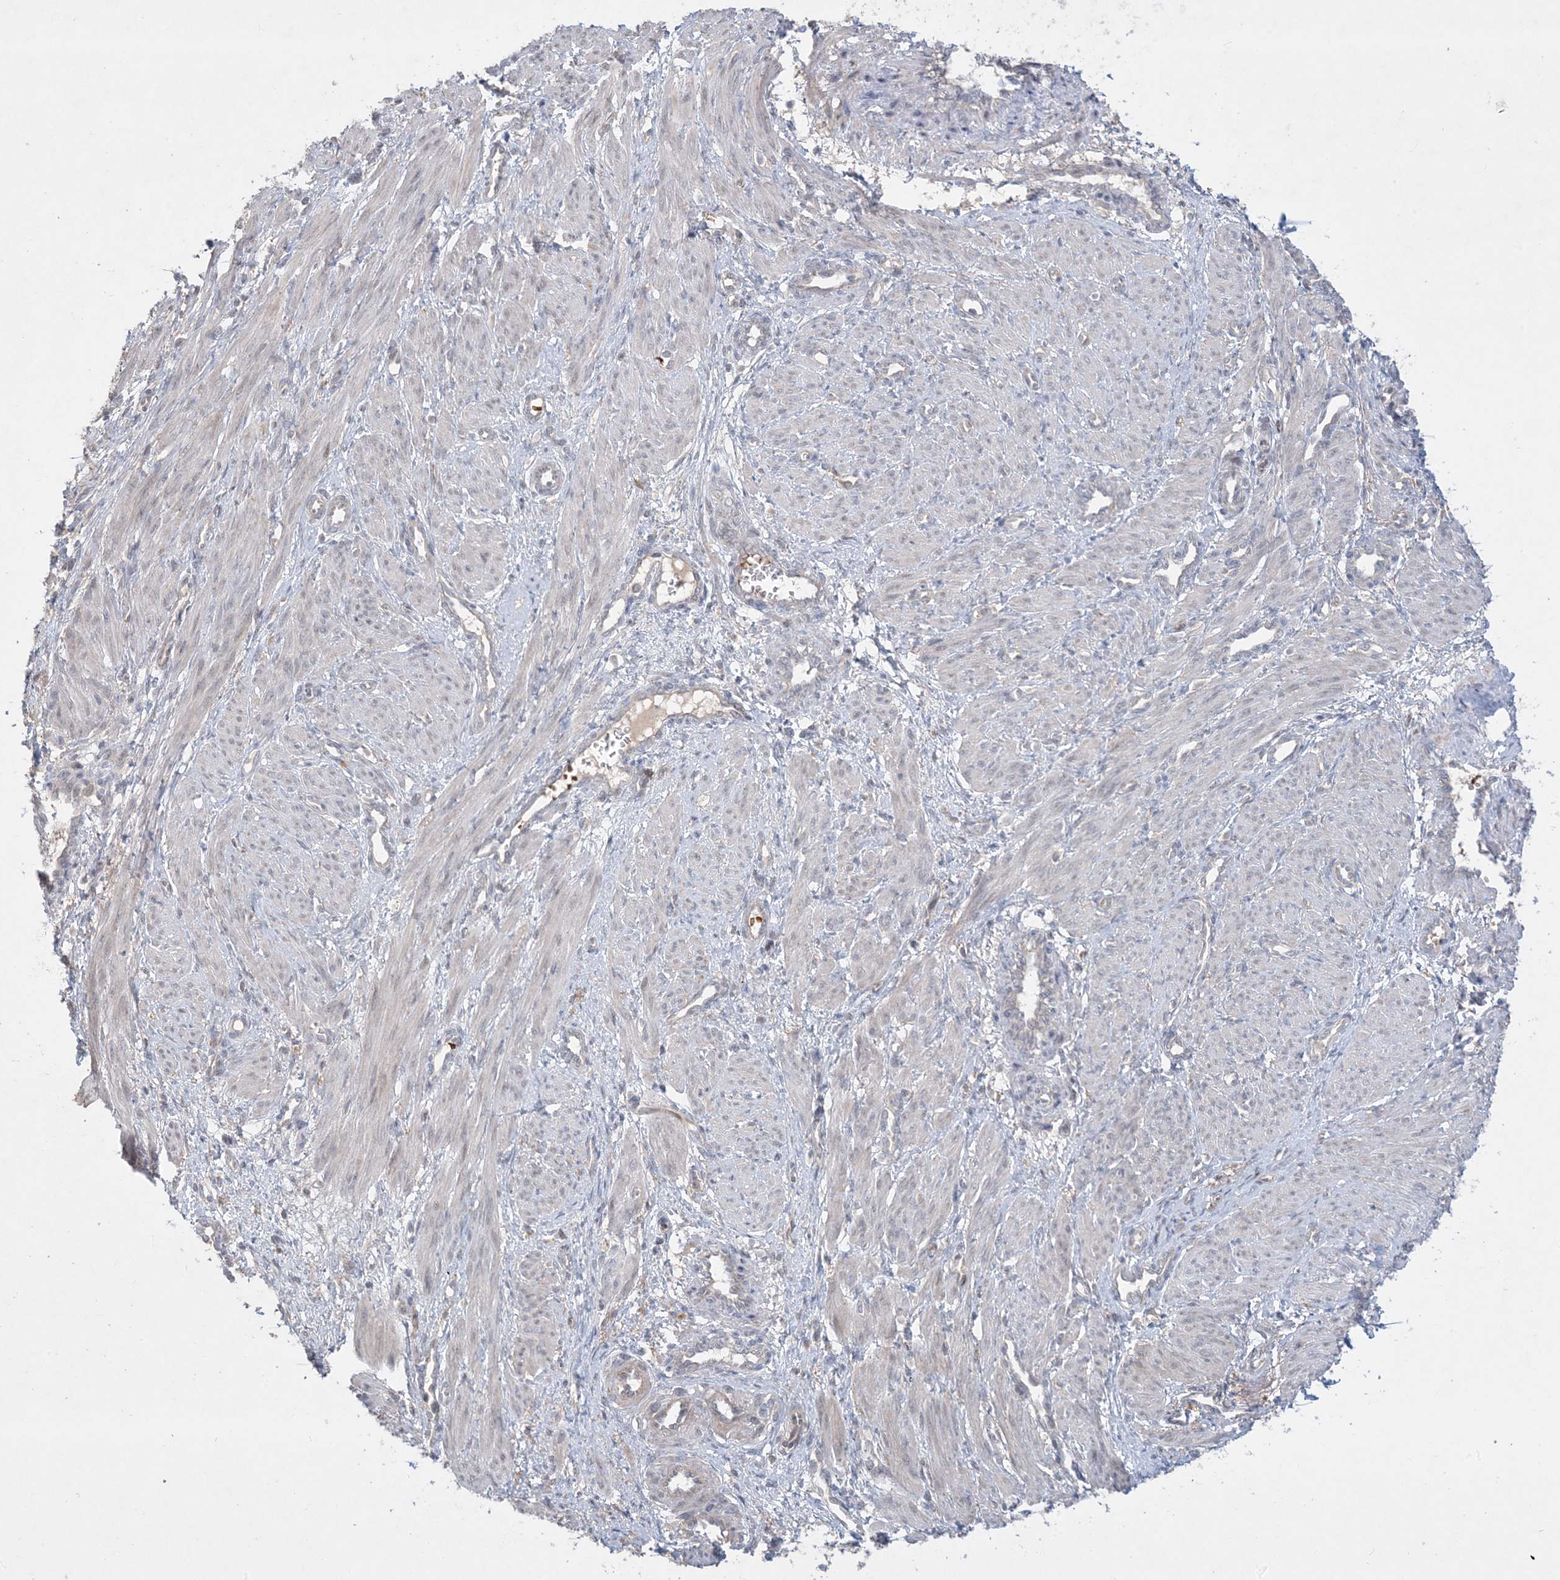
{"staining": {"intensity": "negative", "quantity": "none", "location": "none"}, "tissue": "smooth muscle", "cell_type": "Smooth muscle cells", "image_type": "normal", "snomed": [{"axis": "morphology", "description": "Normal tissue, NOS"}, {"axis": "topography", "description": "Endometrium"}], "caption": "Immunohistochemistry of benign smooth muscle exhibits no expression in smooth muscle cells.", "gene": "MMGT1", "patient": {"sex": "female", "age": 33}}